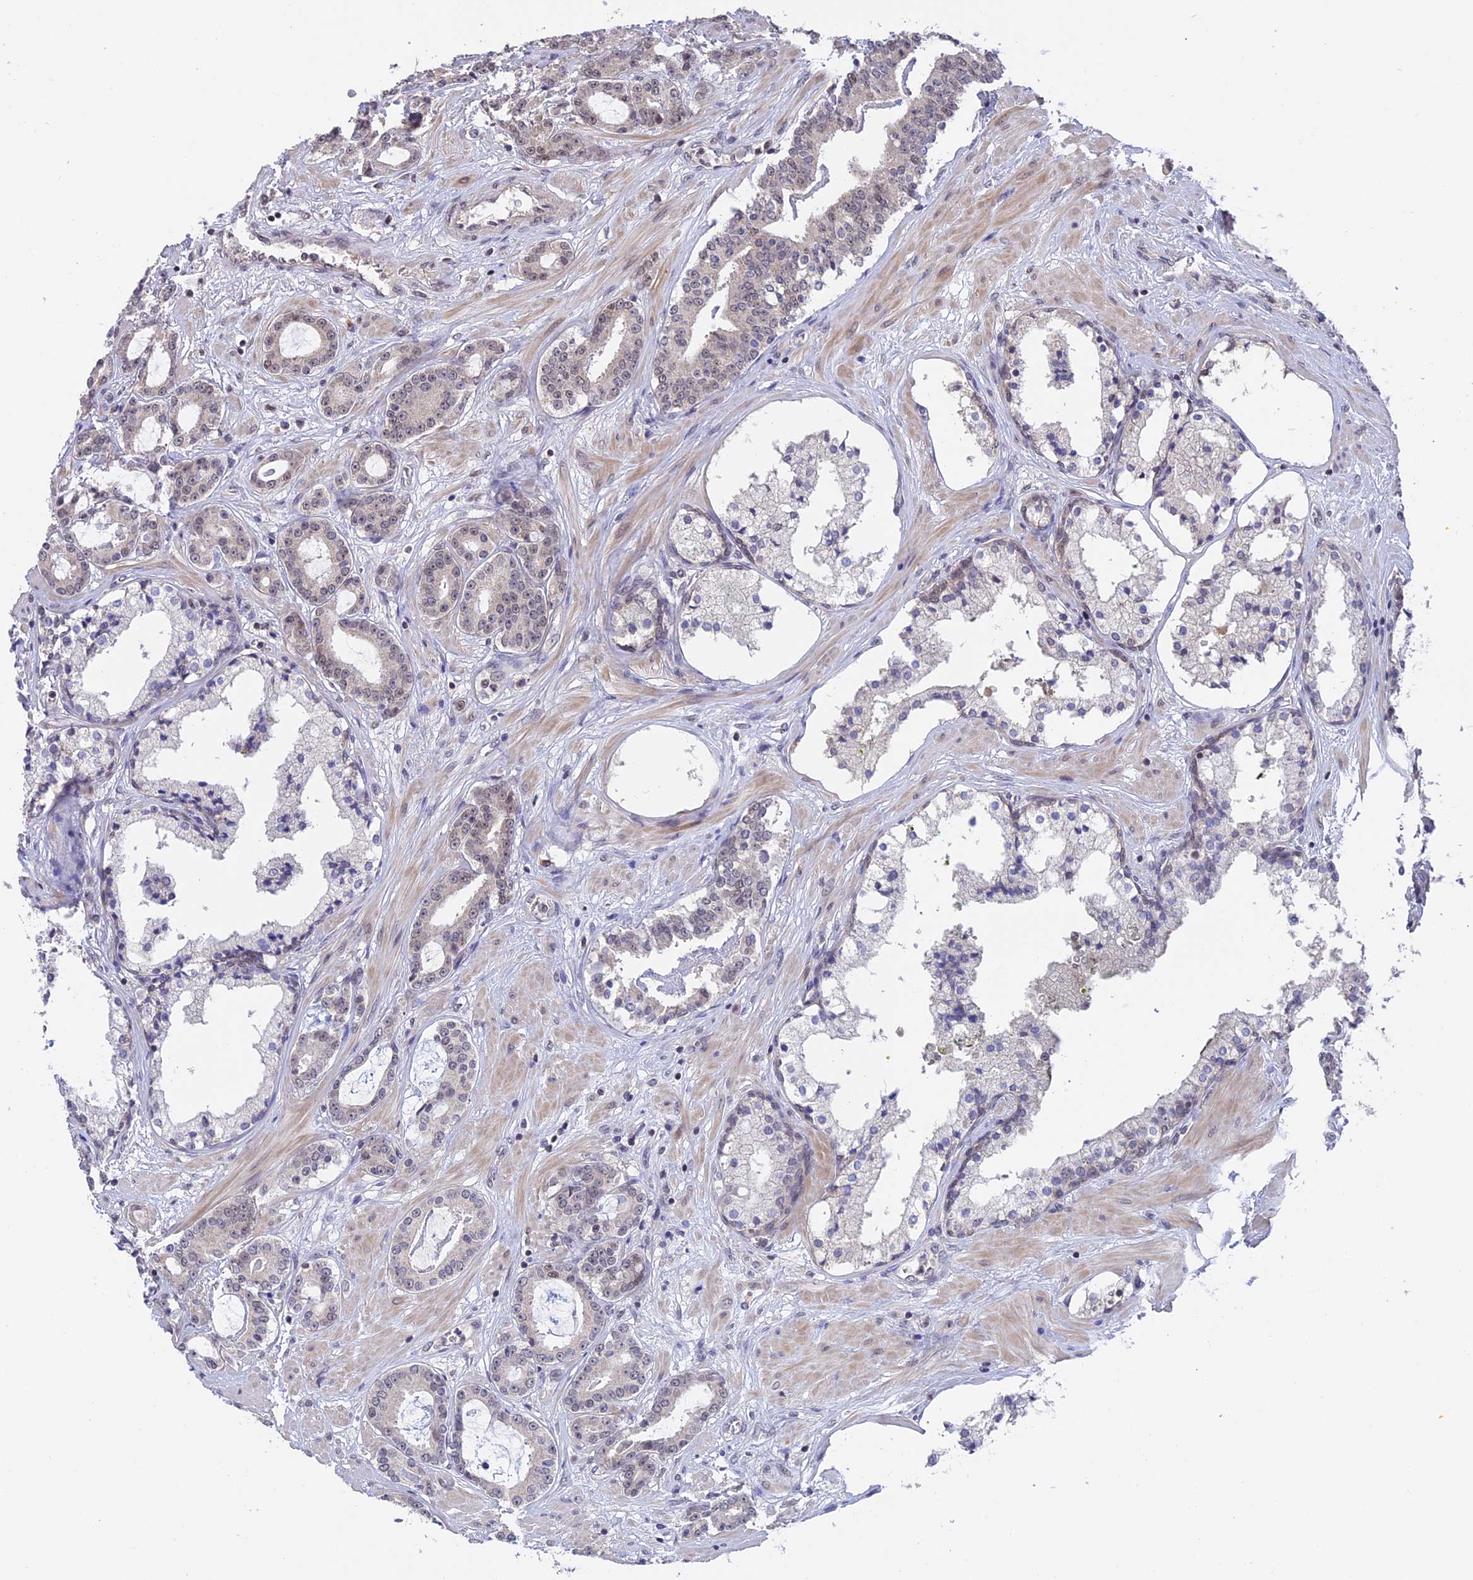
{"staining": {"intensity": "negative", "quantity": "none", "location": "none"}, "tissue": "prostate cancer", "cell_type": "Tumor cells", "image_type": "cancer", "snomed": [{"axis": "morphology", "description": "Adenocarcinoma, High grade"}, {"axis": "topography", "description": "Prostate"}], "caption": "Histopathology image shows no protein staining in tumor cells of prostate high-grade adenocarcinoma tissue.", "gene": "RFC5", "patient": {"sex": "male", "age": 58}}